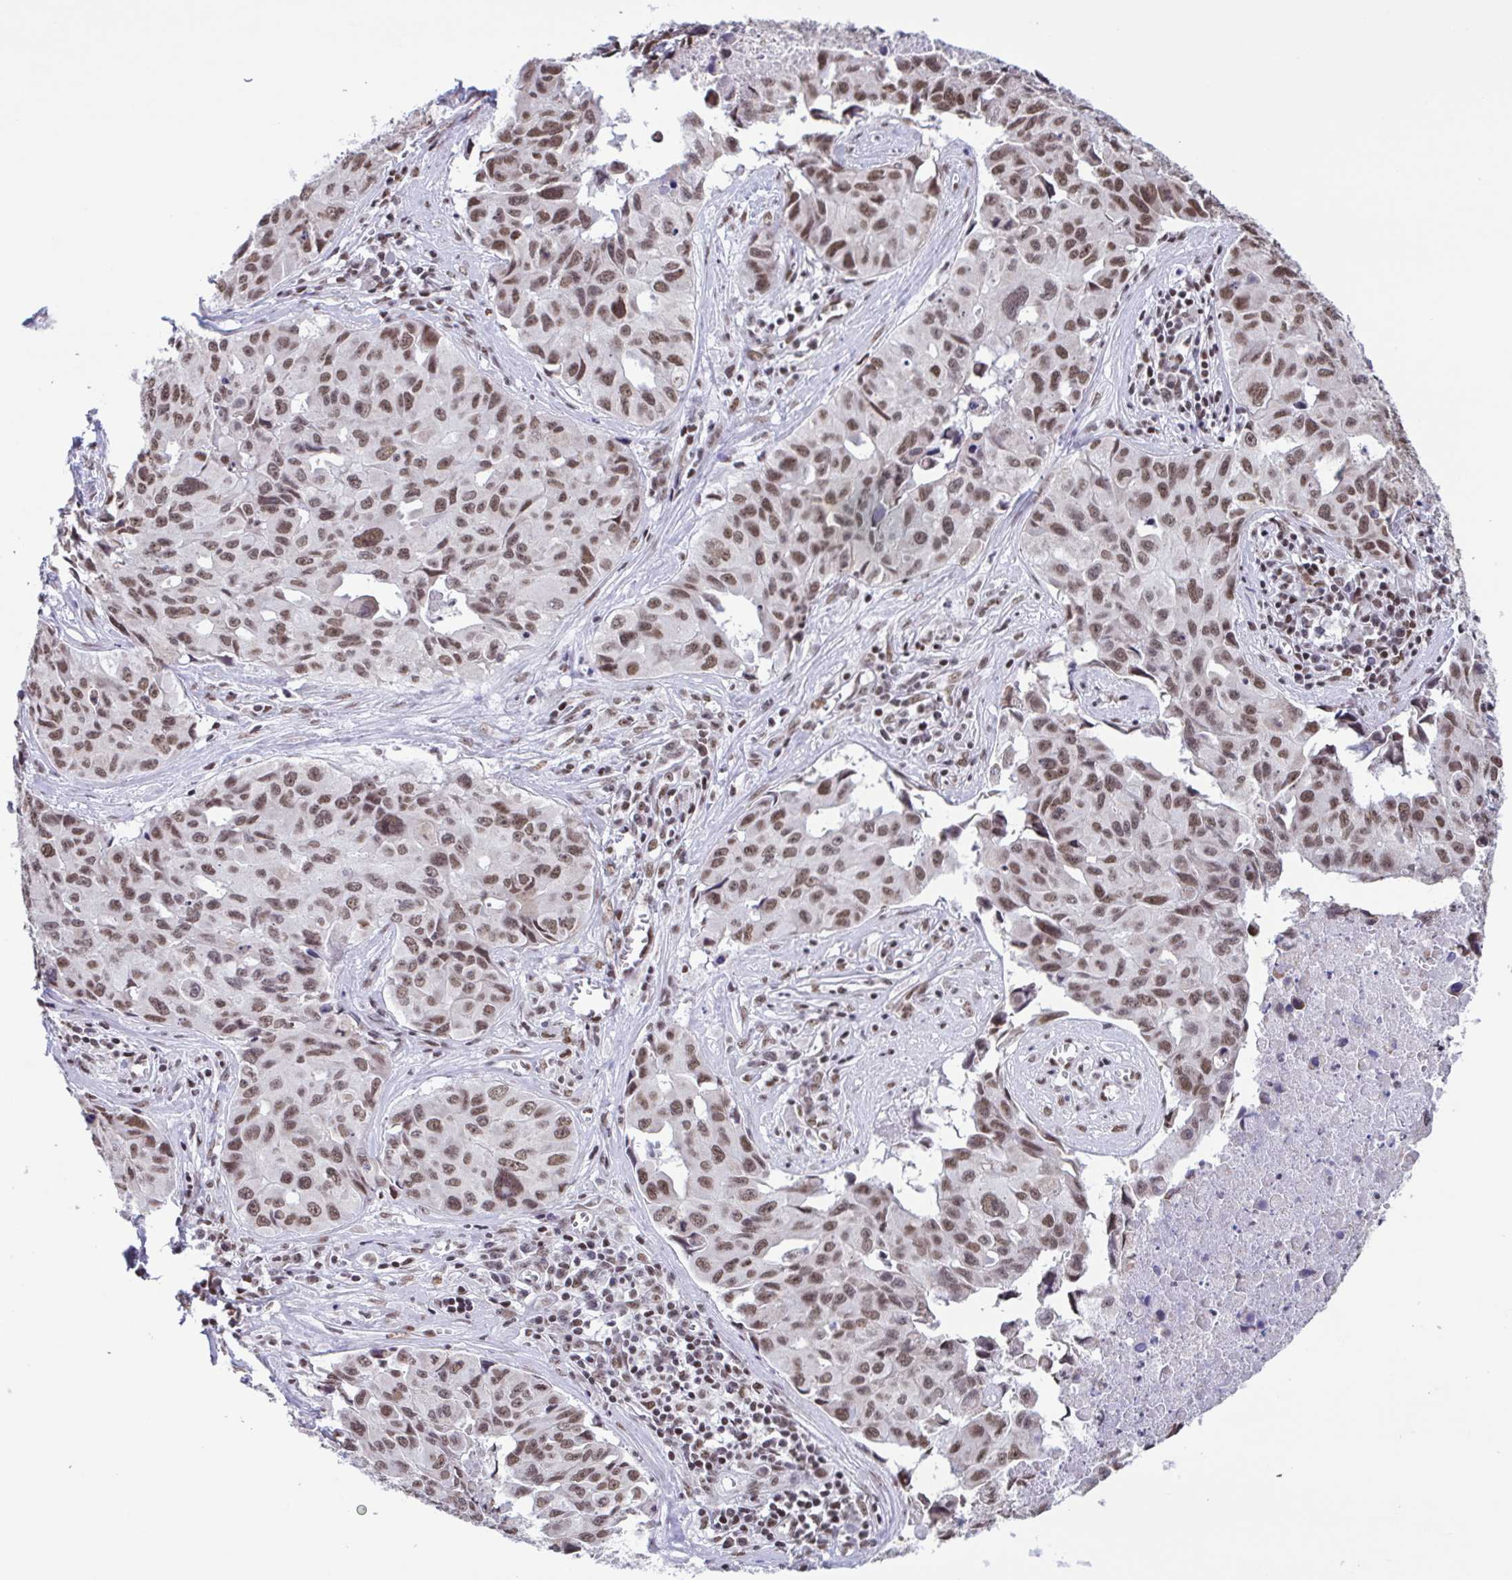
{"staining": {"intensity": "moderate", "quantity": ">75%", "location": "nuclear"}, "tissue": "lung cancer", "cell_type": "Tumor cells", "image_type": "cancer", "snomed": [{"axis": "morphology", "description": "Adenocarcinoma, NOS"}, {"axis": "topography", "description": "Lymph node"}, {"axis": "topography", "description": "Lung"}], "caption": "An image showing moderate nuclear expression in about >75% of tumor cells in lung cancer, as visualized by brown immunohistochemical staining.", "gene": "TIMM21", "patient": {"sex": "male", "age": 64}}